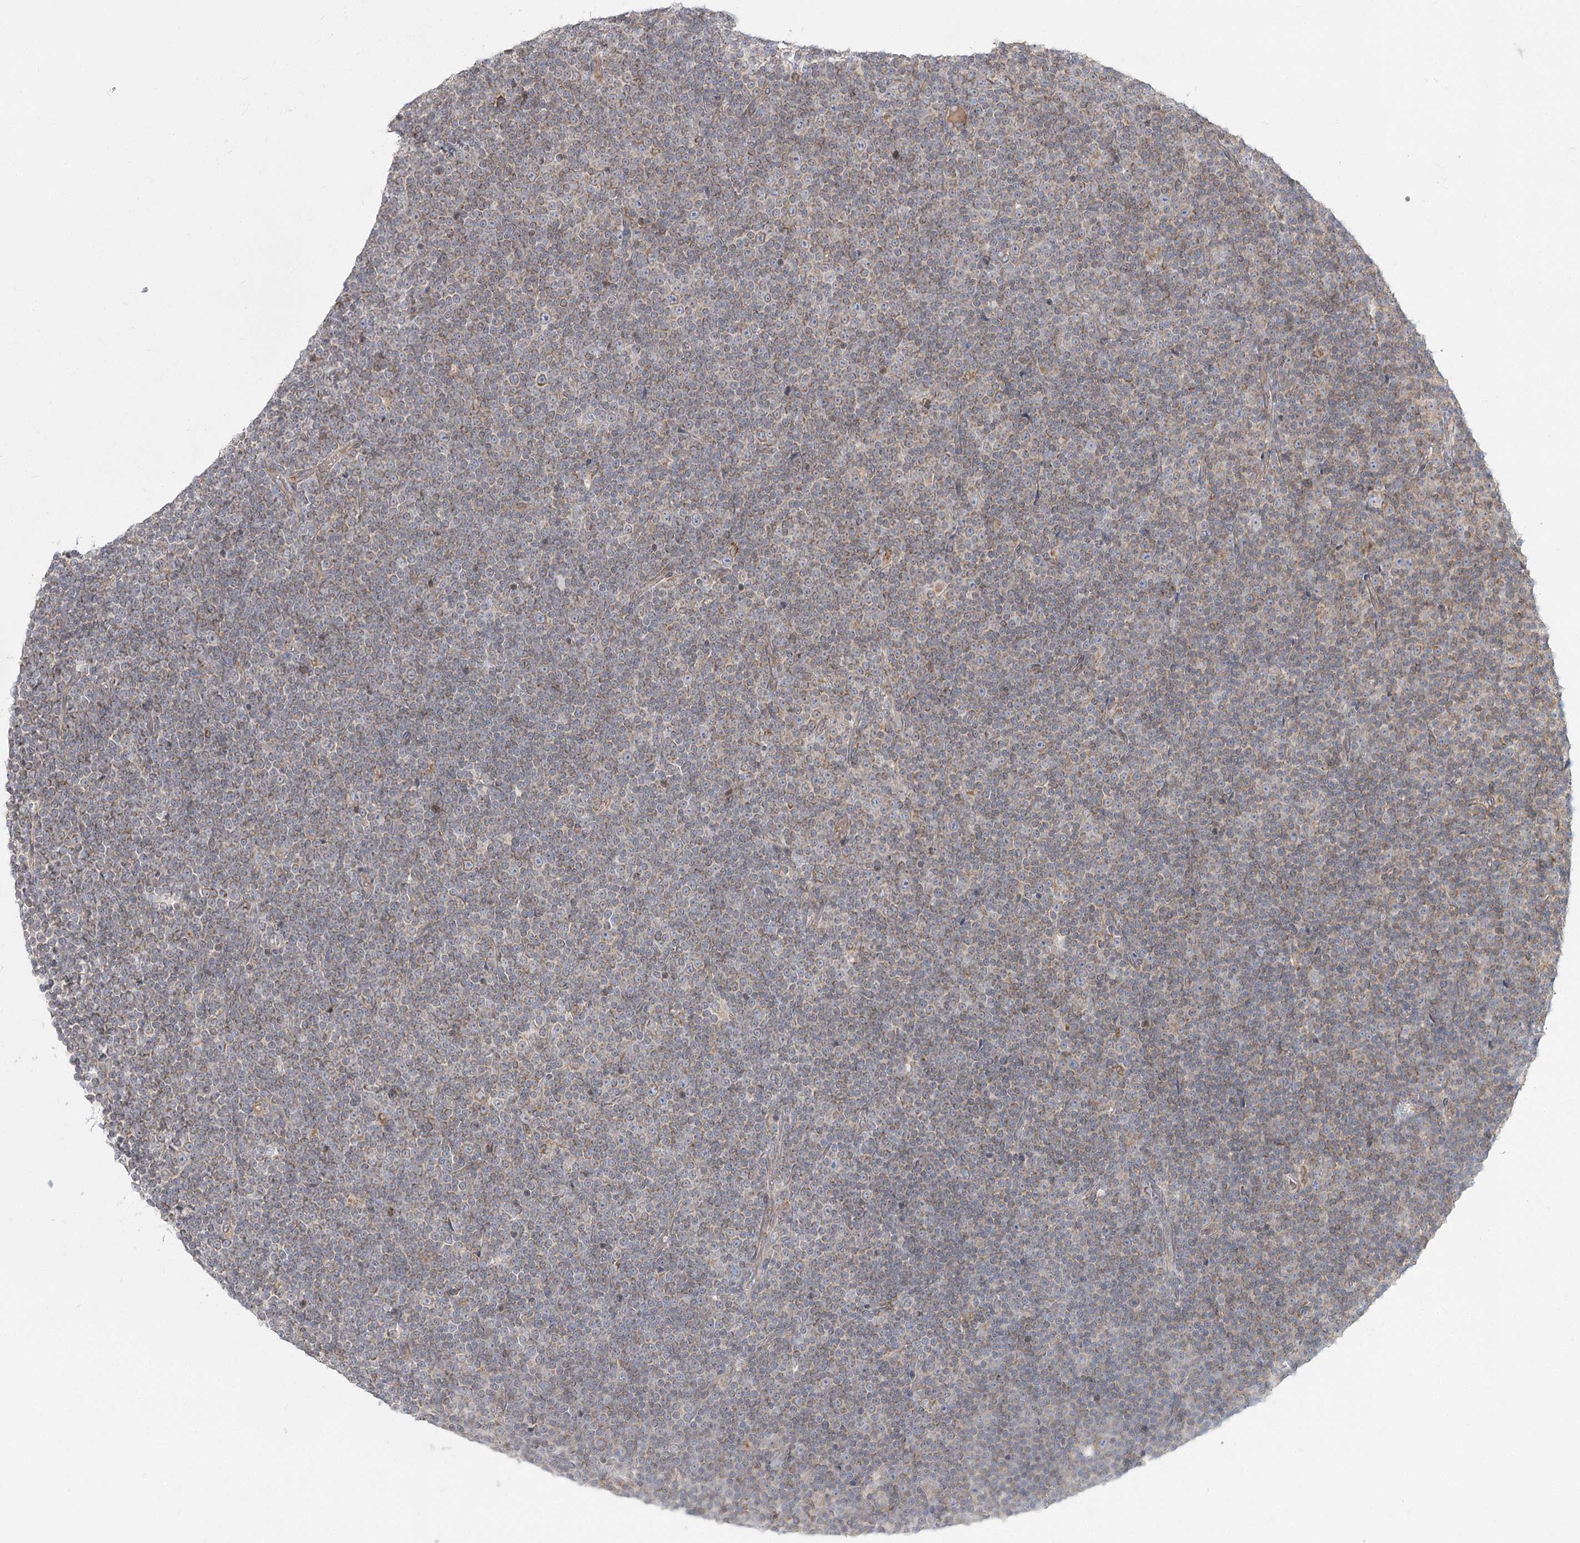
{"staining": {"intensity": "moderate", "quantity": "<25%", "location": "cytoplasmic/membranous"}, "tissue": "lymphoma", "cell_type": "Tumor cells", "image_type": "cancer", "snomed": [{"axis": "morphology", "description": "Malignant lymphoma, non-Hodgkin's type, Low grade"}, {"axis": "topography", "description": "Lymph node"}], "caption": "Lymphoma stained with a brown dye shows moderate cytoplasmic/membranous positive expression in about <25% of tumor cells.", "gene": "MTMR3", "patient": {"sex": "female", "age": 67}}